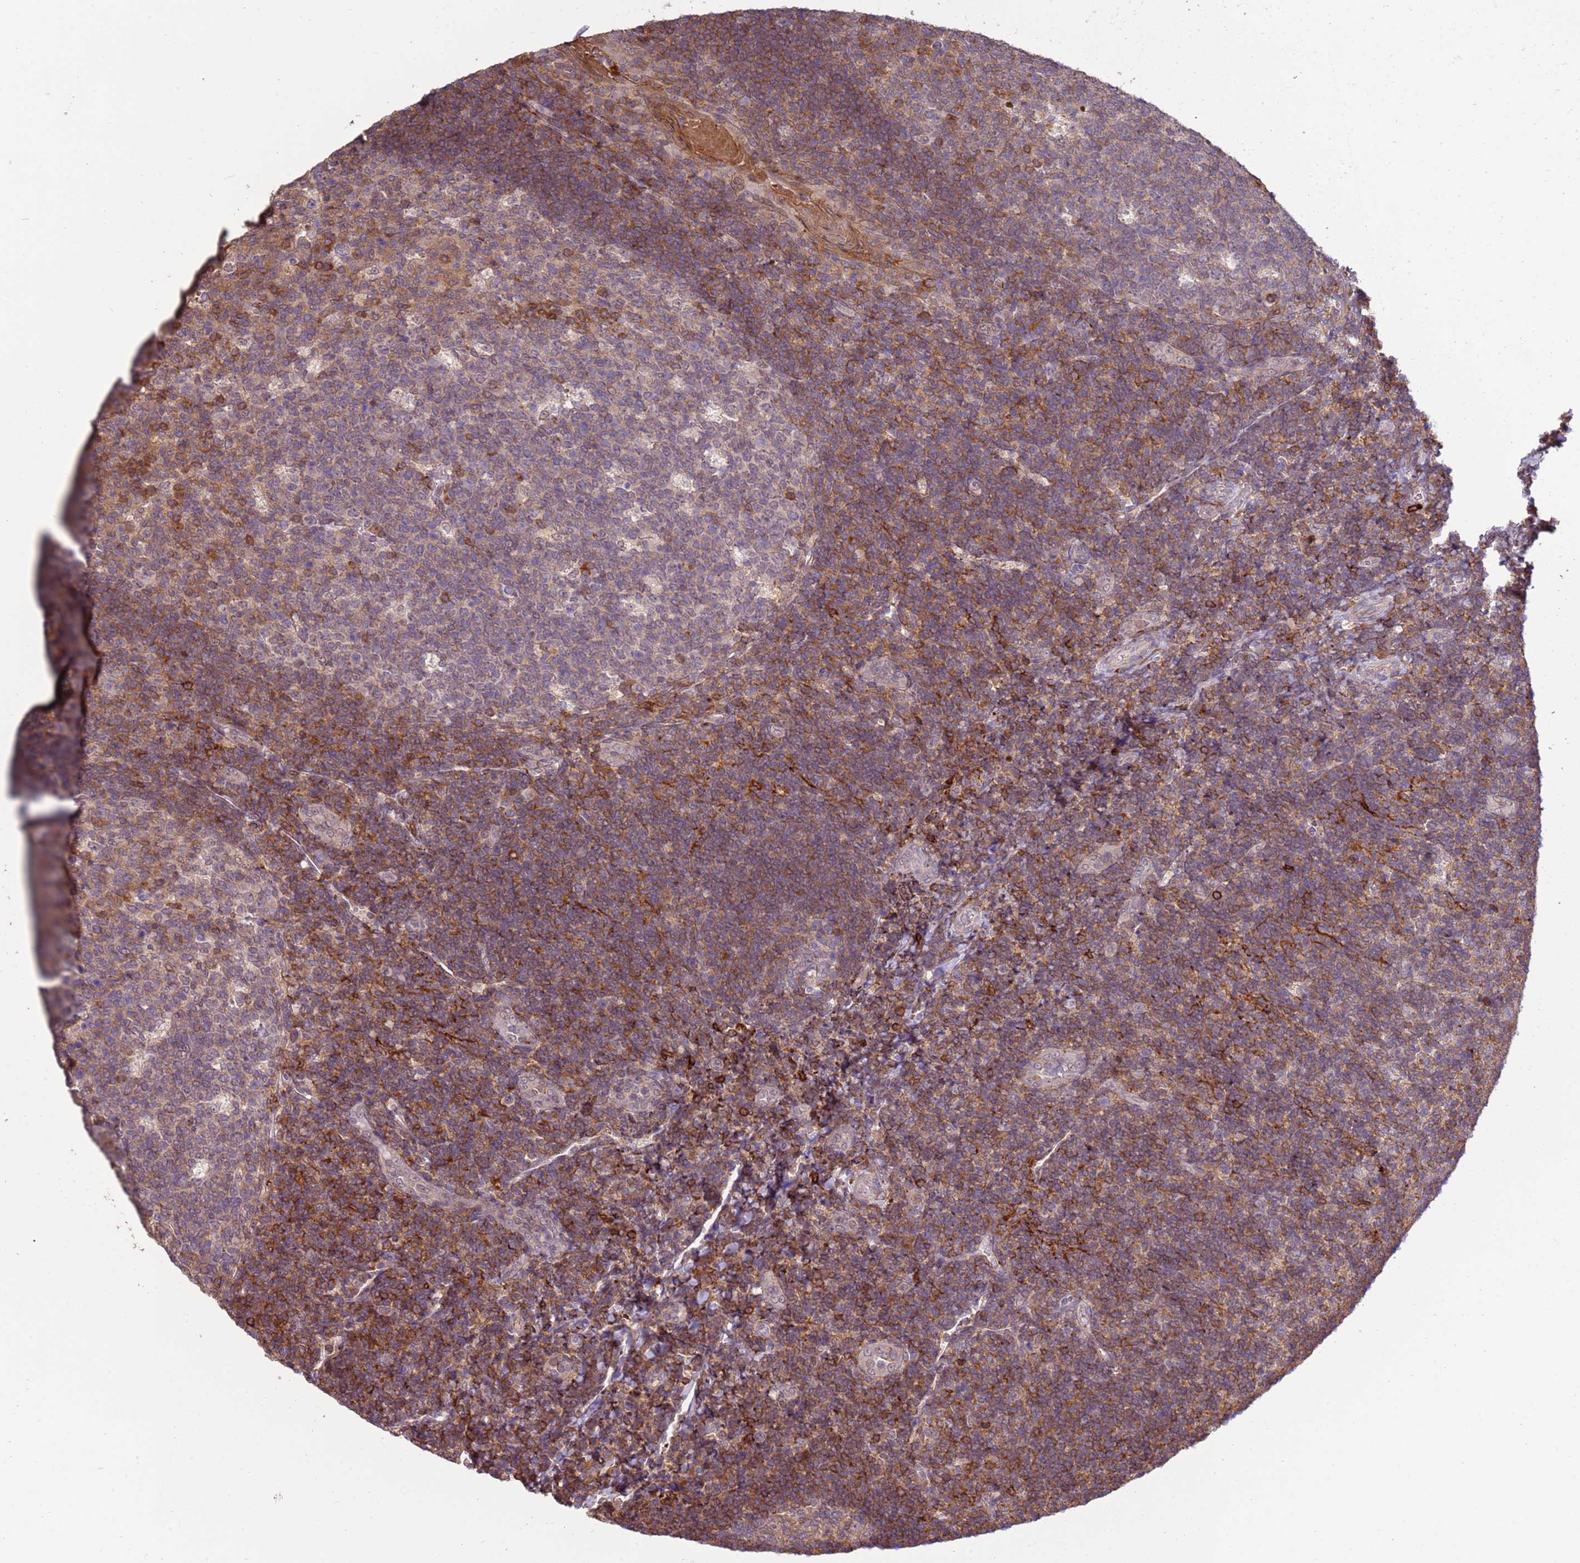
{"staining": {"intensity": "moderate", "quantity": "<25%", "location": "cytoplasmic/membranous"}, "tissue": "tonsil", "cell_type": "Germinal center cells", "image_type": "normal", "snomed": [{"axis": "morphology", "description": "Normal tissue, NOS"}, {"axis": "topography", "description": "Tonsil"}], "caption": "Benign tonsil exhibits moderate cytoplasmic/membranous positivity in approximately <25% of germinal center cells, visualized by immunohistochemistry. (DAB (3,3'-diaminobenzidine) IHC with brightfield microscopy, high magnification).", "gene": "ZNF624", "patient": {"sex": "male", "age": 17}}